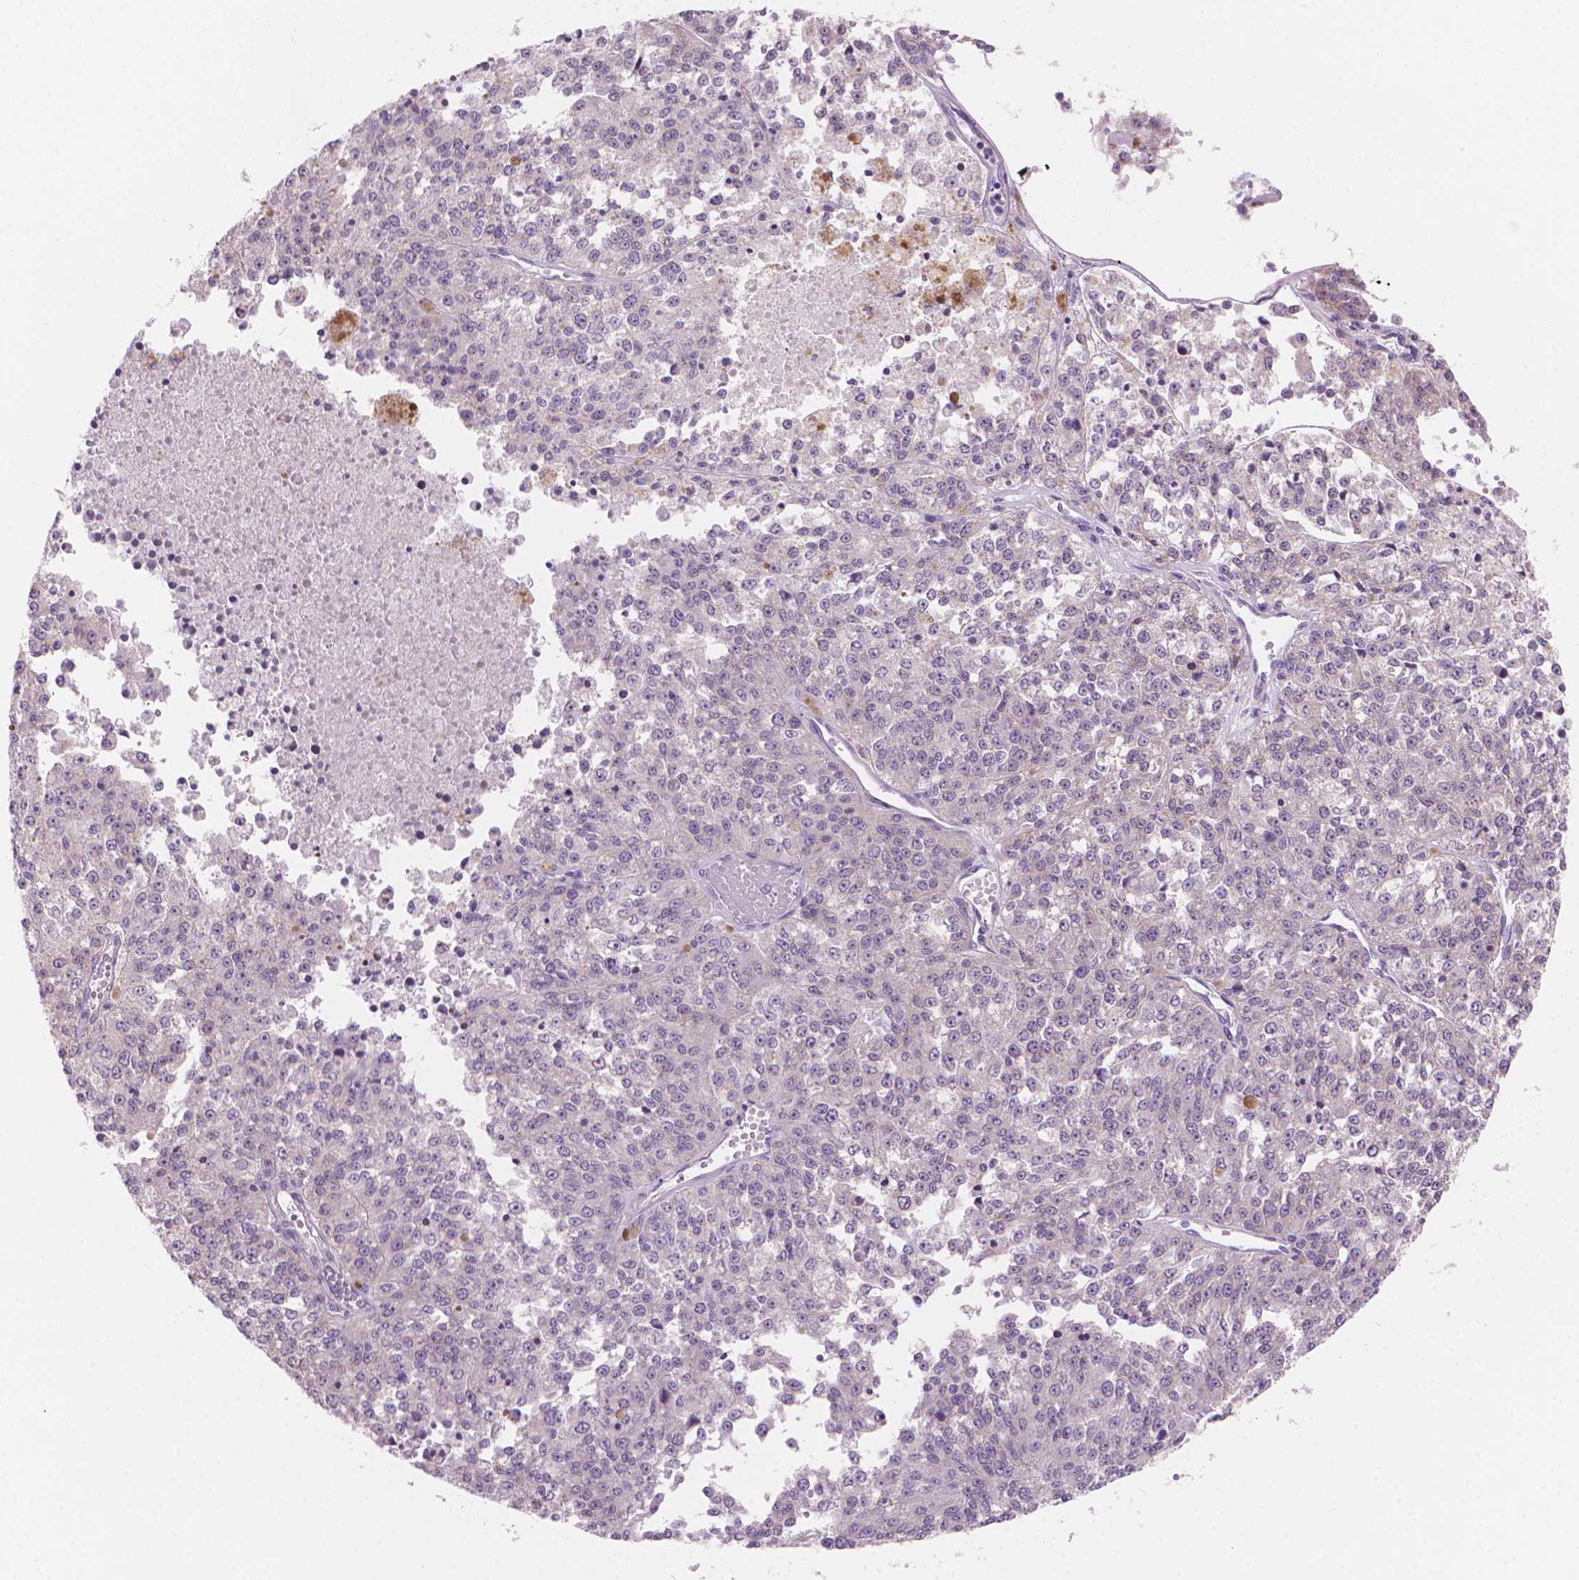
{"staining": {"intensity": "negative", "quantity": "none", "location": "none"}, "tissue": "melanoma", "cell_type": "Tumor cells", "image_type": "cancer", "snomed": [{"axis": "morphology", "description": "Malignant melanoma, Metastatic site"}, {"axis": "topography", "description": "Lymph node"}], "caption": "An immunohistochemistry (IHC) photomicrograph of malignant melanoma (metastatic site) is shown. There is no staining in tumor cells of malignant melanoma (metastatic site).", "gene": "ENSG00000187186", "patient": {"sex": "female", "age": 64}}